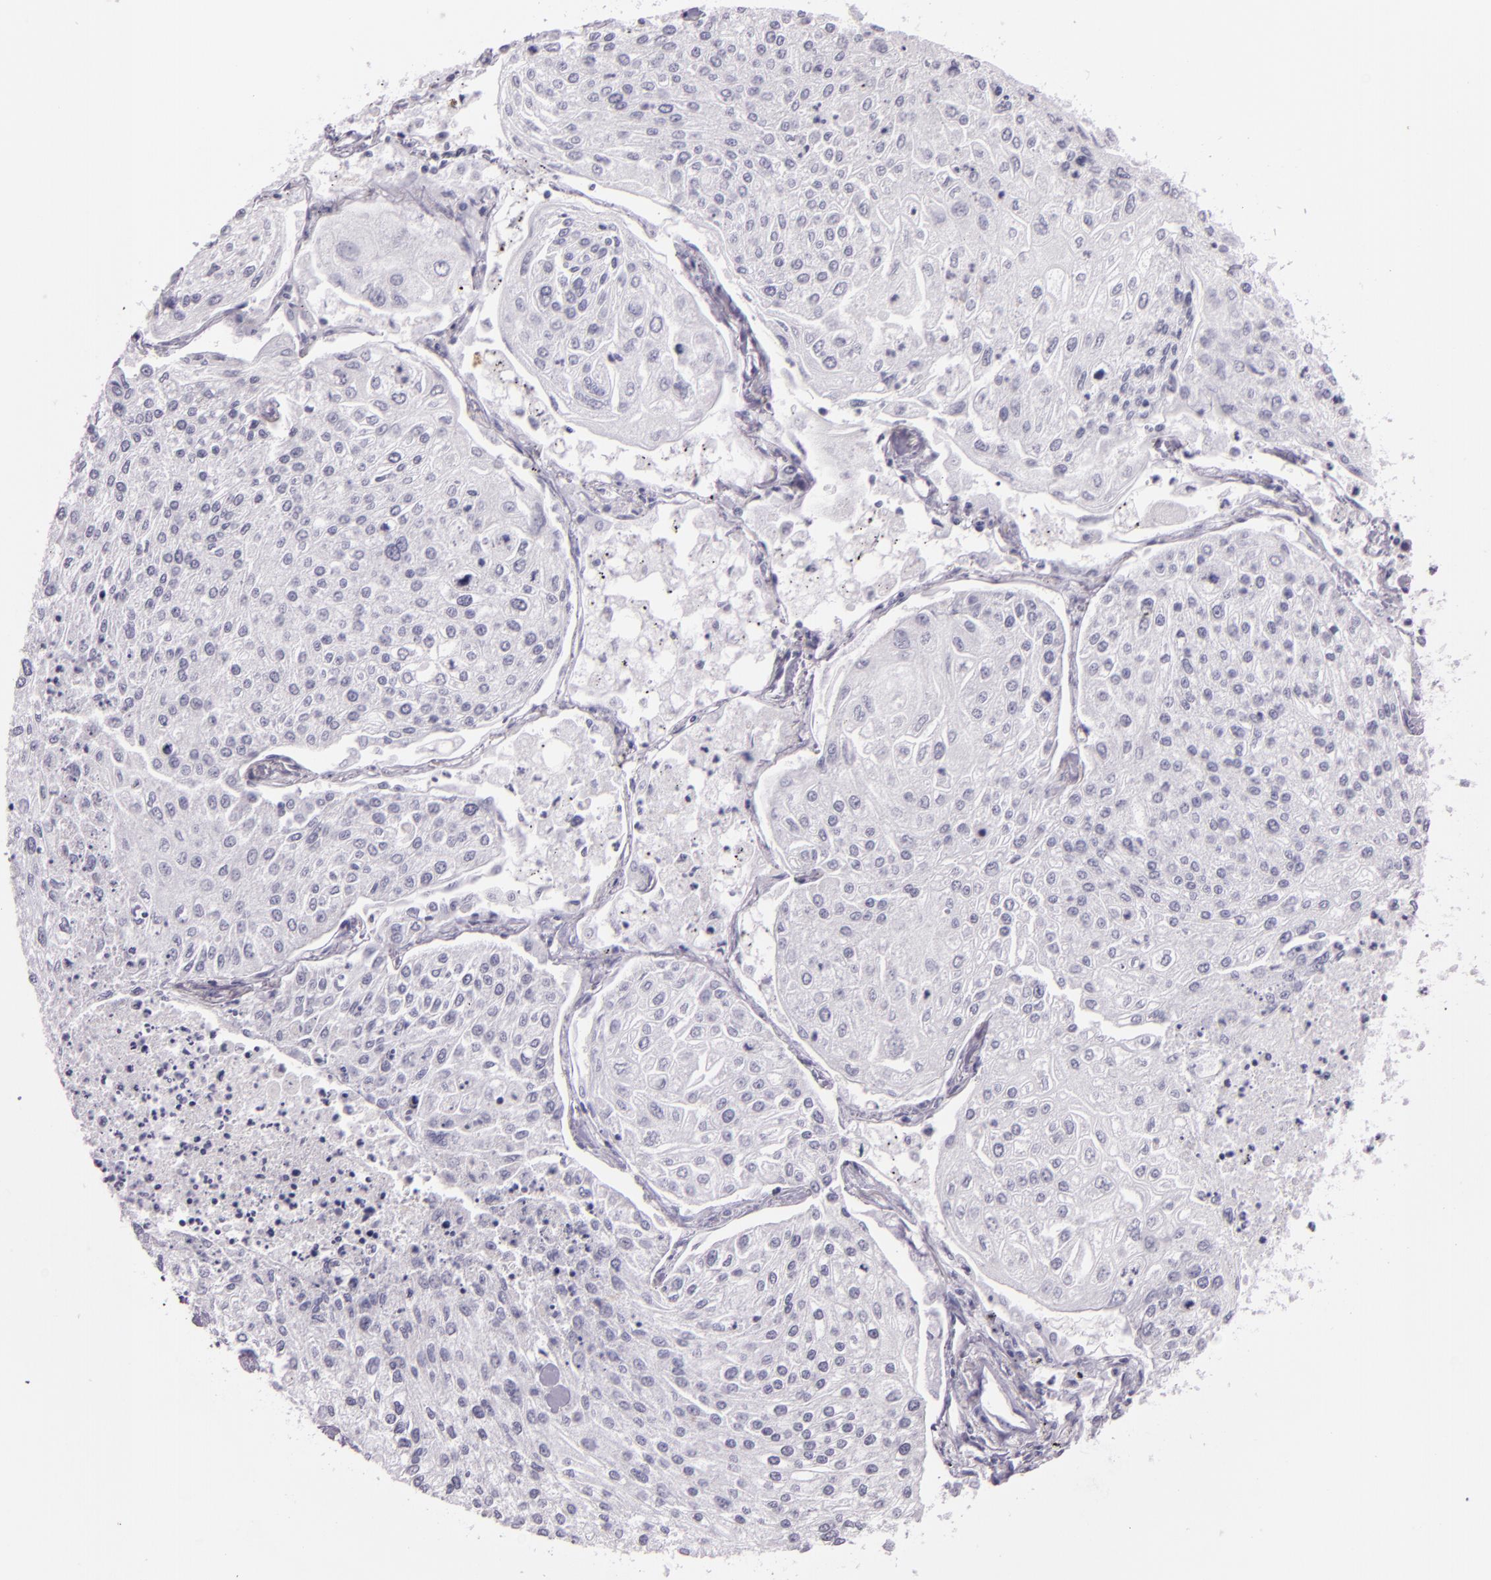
{"staining": {"intensity": "negative", "quantity": "none", "location": "none"}, "tissue": "lung cancer", "cell_type": "Tumor cells", "image_type": "cancer", "snomed": [{"axis": "morphology", "description": "Squamous cell carcinoma, NOS"}, {"axis": "topography", "description": "Lung"}], "caption": "This is an immunohistochemistry micrograph of lung cancer. There is no positivity in tumor cells.", "gene": "HSP90AA1", "patient": {"sex": "male", "age": 75}}